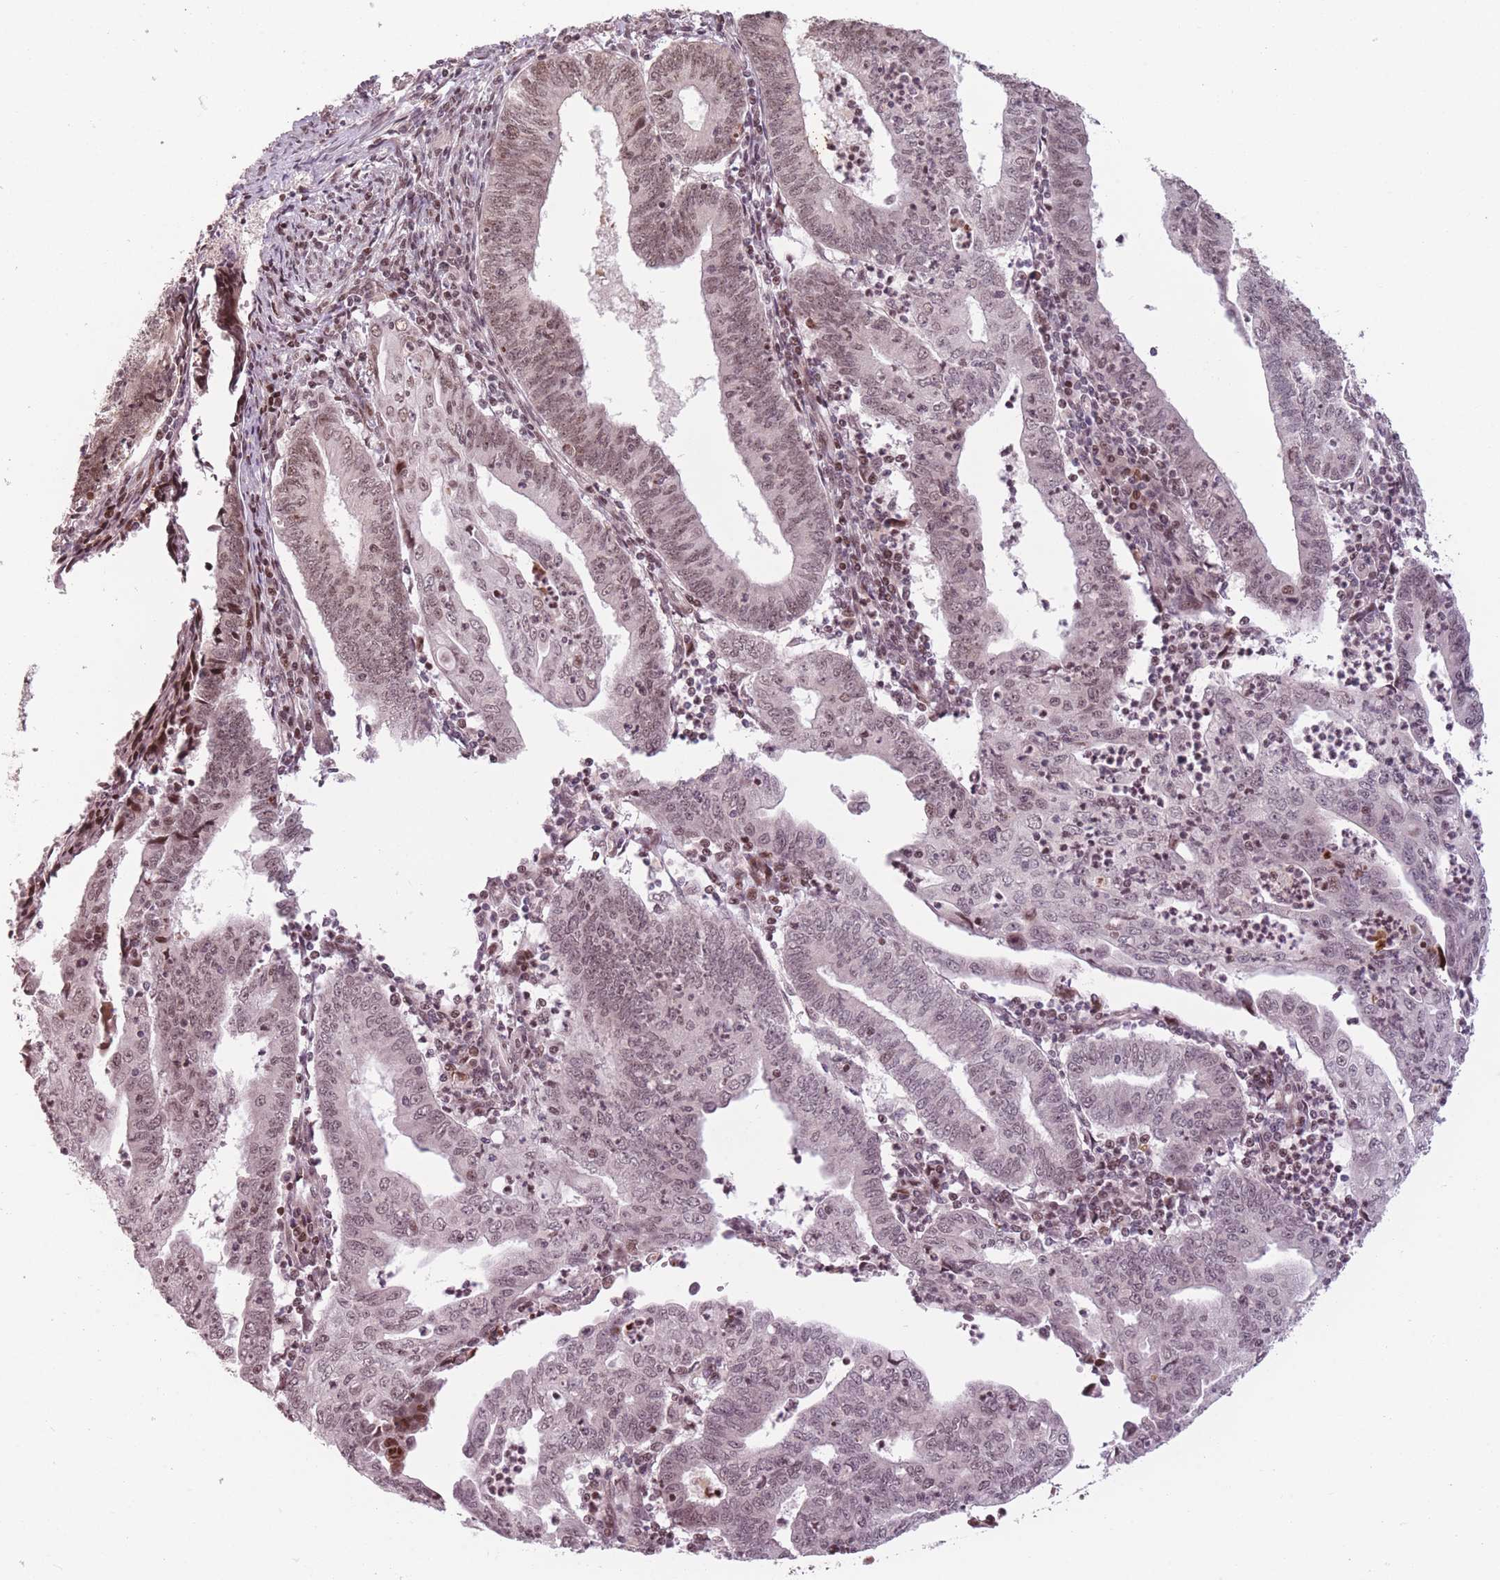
{"staining": {"intensity": "moderate", "quantity": "25%-75%", "location": "nuclear"}, "tissue": "endometrial cancer", "cell_type": "Tumor cells", "image_type": "cancer", "snomed": [{"axis": "morphology", "description": "Adenocarcinoma, NOS"}, {"axis": "topography", "description": "Endometrium"}], "caption": "This is a photomicrograph of immunohistochemistry staining of endometrial adenocarcinoma, which shows moderate expression in the nuclear of tumor cells.", "gene": "SUPT6H", "patient": {"sex": "female", "age": 60}}